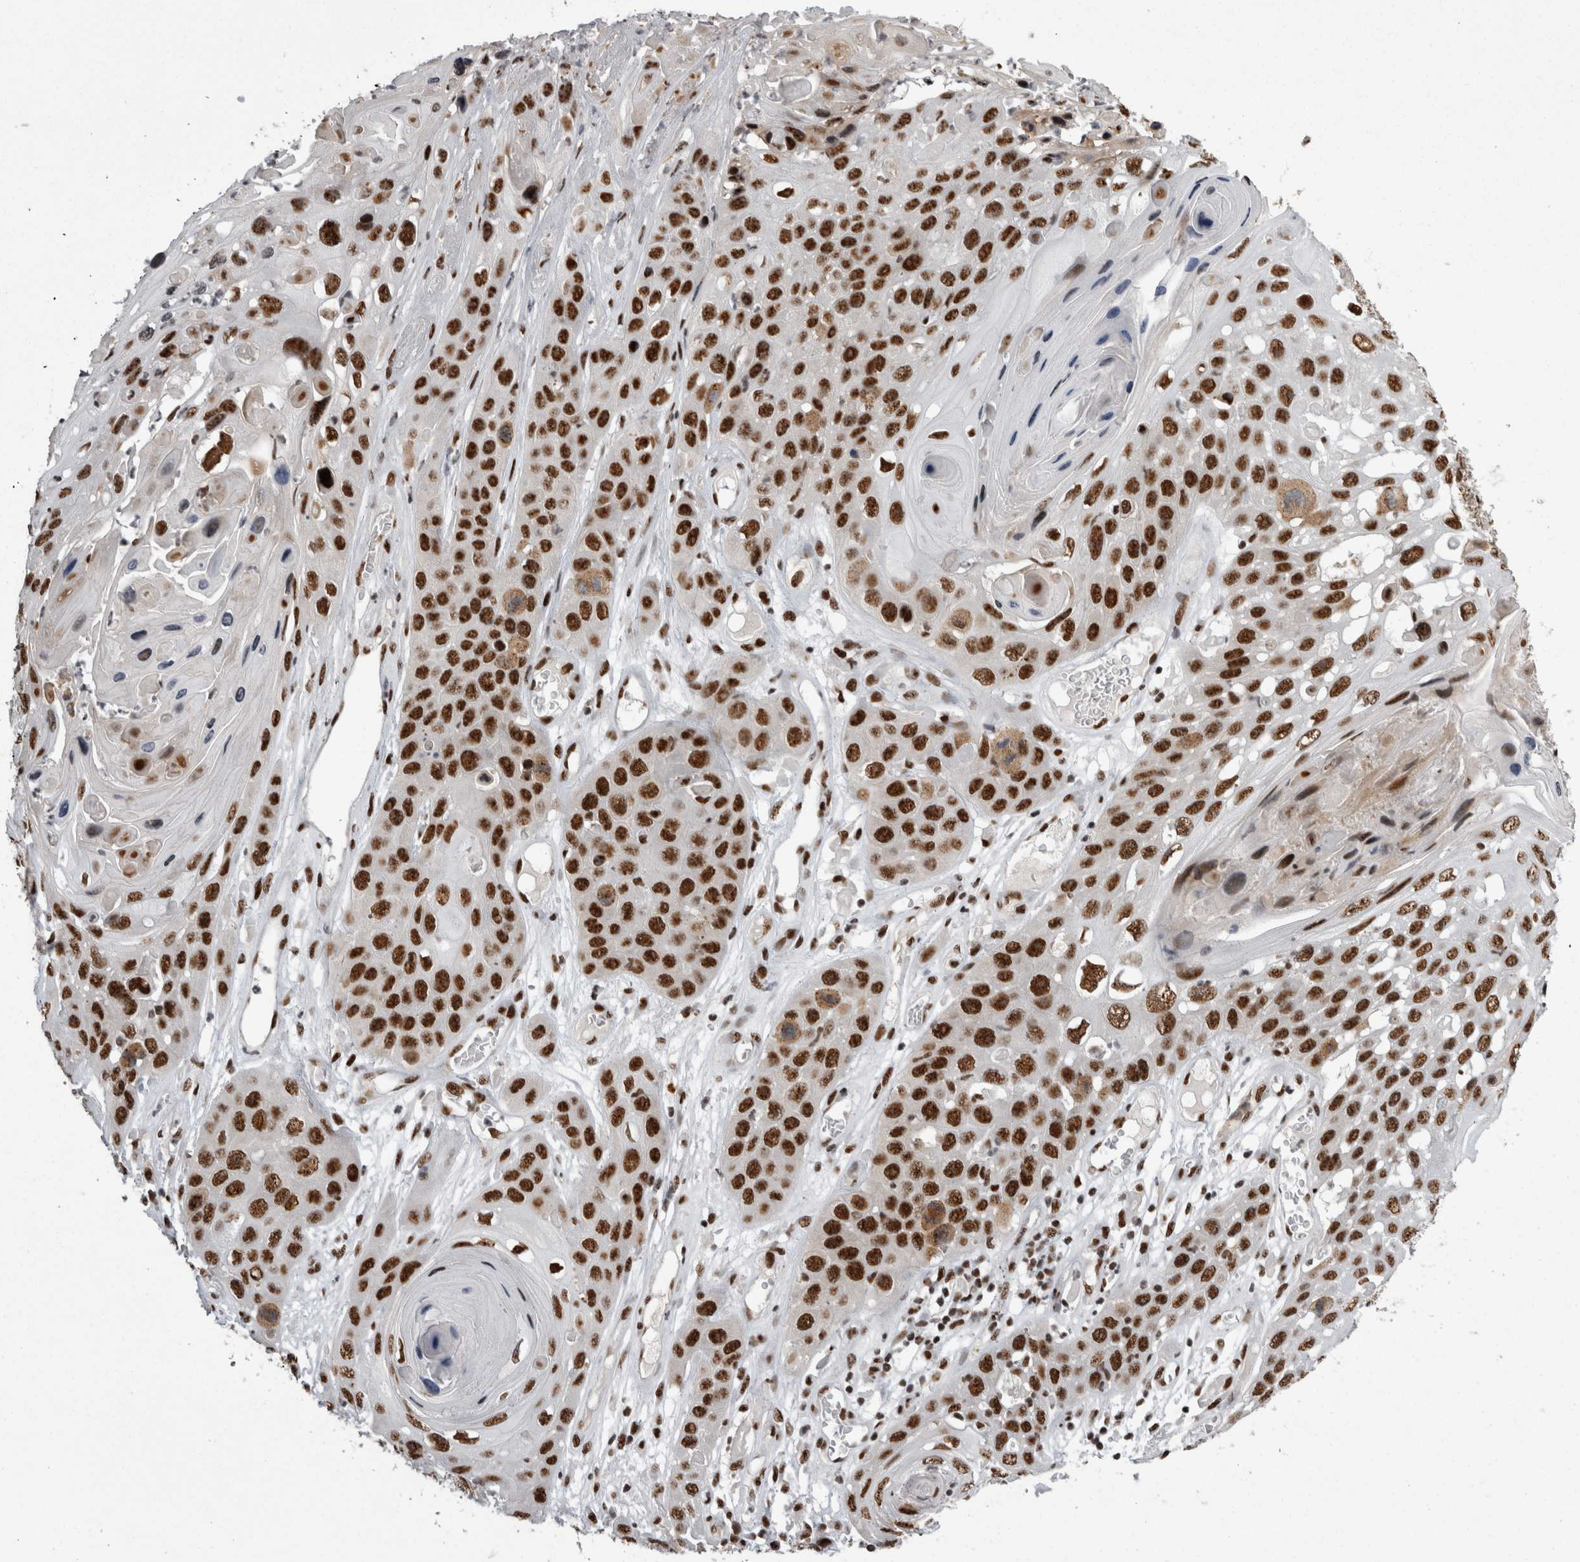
{"staining": {"intensity": "strong", "quantity": ">75%", "location": "nuclear"}, "tissue": "skin cancer", "cell_type": "Tumor cells", "image_type": "cancer", "snomed": [{"axis": "morphology", "description": "Squamous cell carcinoma, NOS"}, {"axis": "topography", "description": "Skin"}], "caption": "Protein staining of skin cancer (squamous cell carcinoma) tissue displays strong nuclear positivity in approximately >75% of tumor cells.", "gene": "SNRNP40", "patient": {"sex": "male", "age": 55}}